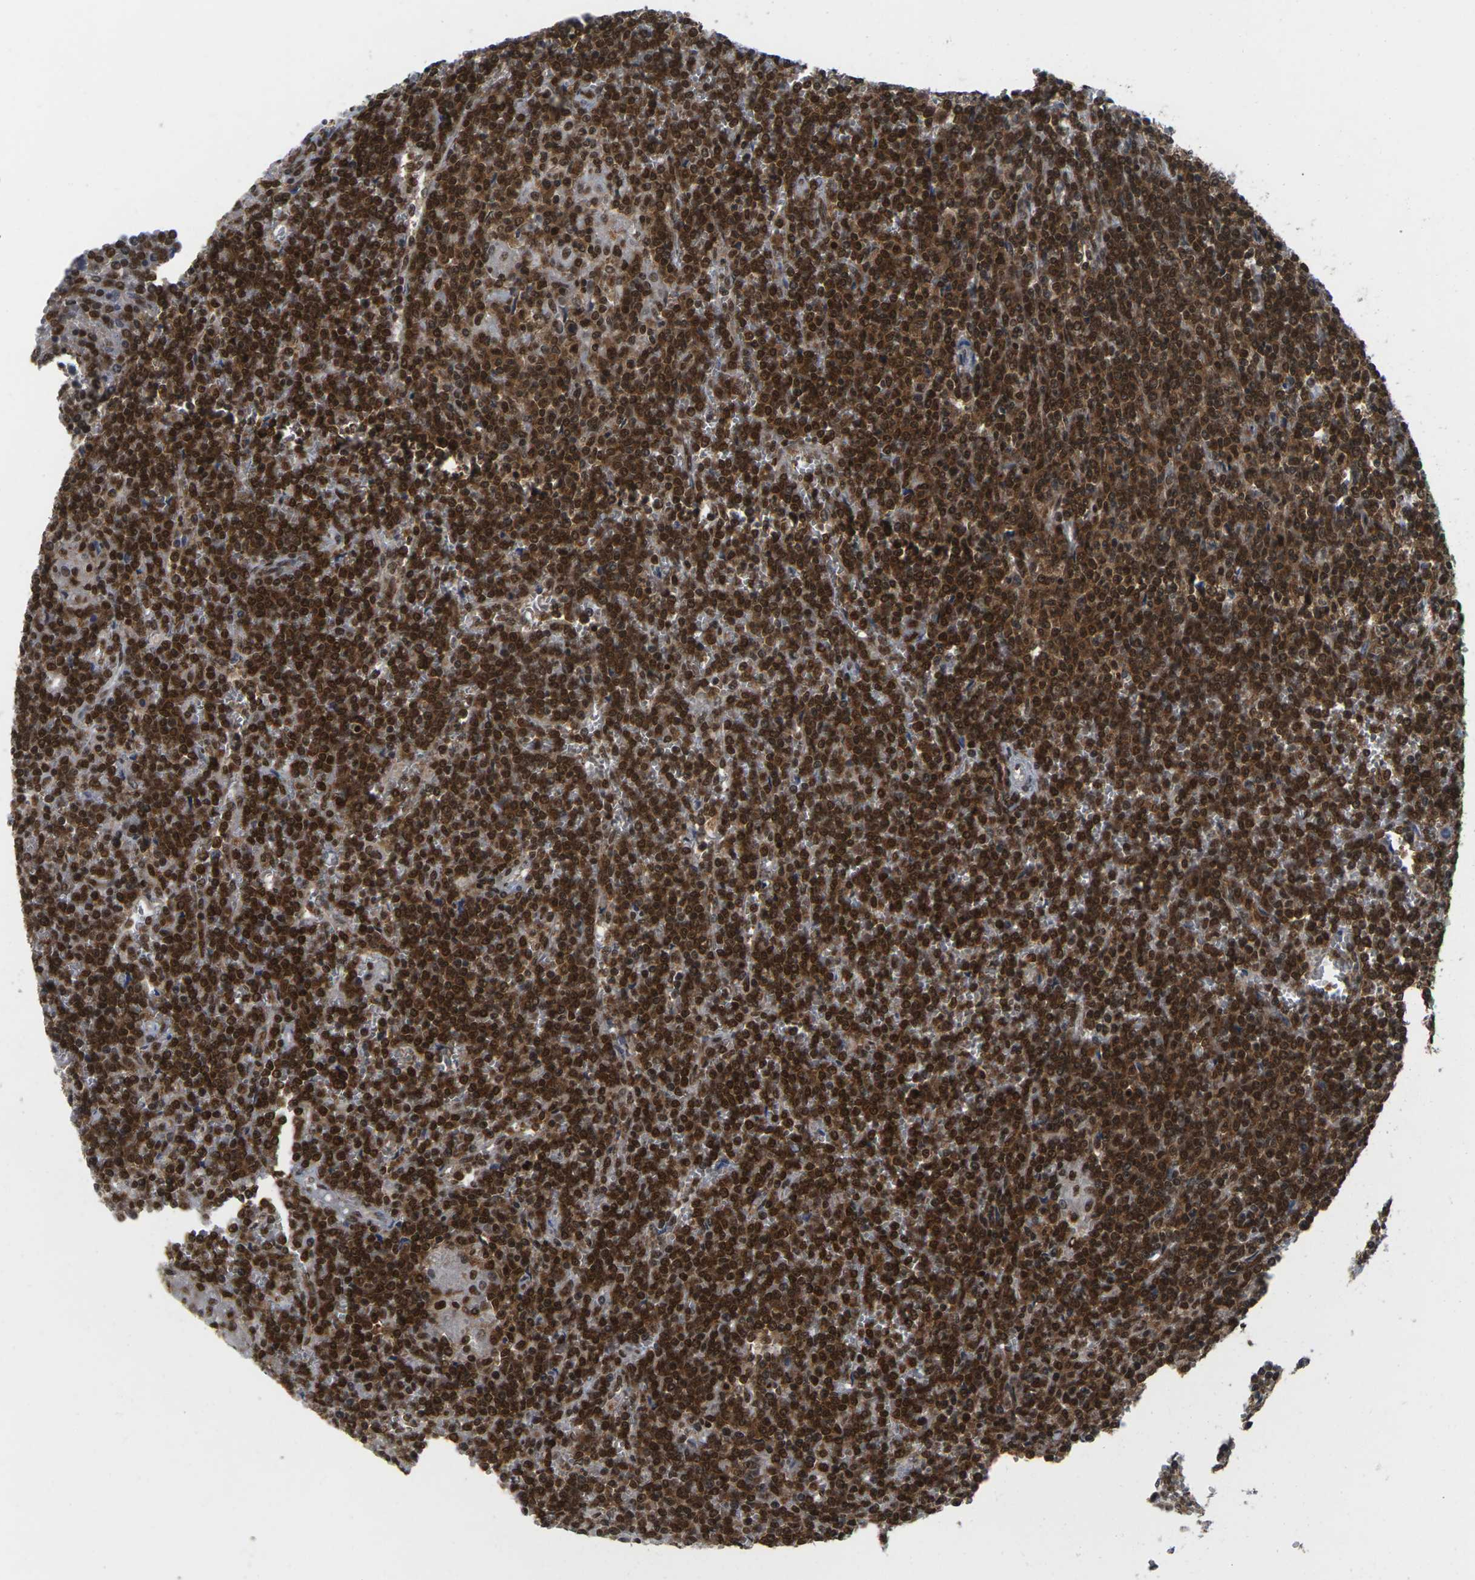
{"staining": {"intensity": "strong", "quantity": ">75%", "location": "cytoplasmic/membranous,nuclear"}, "tissue": "lymphoma", "cell_type": "Tumor cells", "image_type": "cancer", "snomed": [{"axis": "morphology", "description": "Malignant lymphoma, non-Hodgkin's type, Low grade"}, {"axis": "topography", "description": "Lymph node"}], "caption": "Strong cytoplasmic/membranous and nuclear expression is seen in about >75% of tumor cells in low-grade malignant lymphoma, non-Hodgkin's type.", "gene": "MAGOH", "patient": {"sex": "female", "age": 76}}